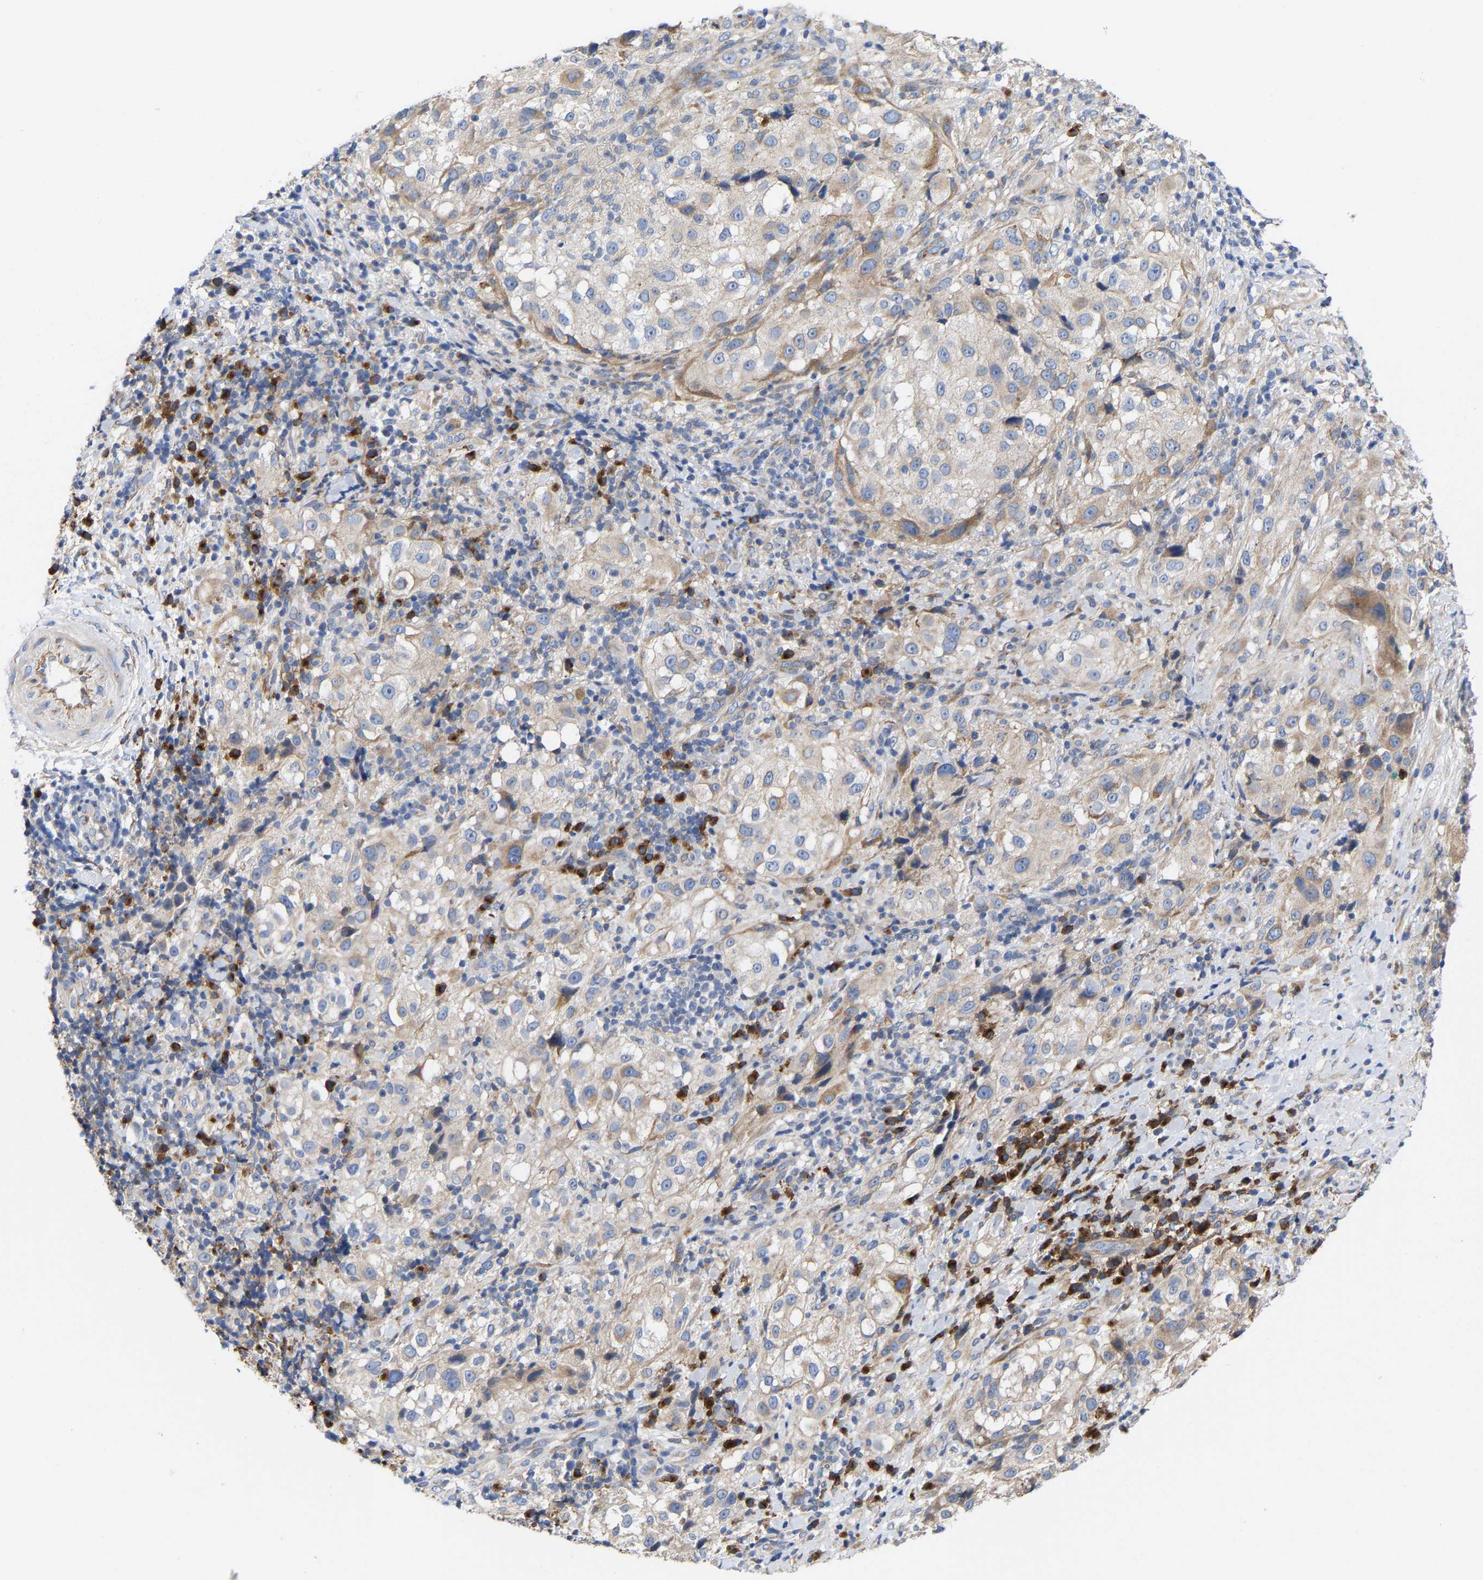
{"staining": {"intensity": "weak", "quantity": "<25%", "location": "cytoplasmic/membranous"}, "tissue": "melanoma", "cell_type": "Tumor cells", "image_type": "cancer", "snomed": [{"axis": "morphology", "description": "Necrosis, NOS"}, {"axis": "morphology", "description": "Malignant melanoma, NOS"}, {"axis": "topography", "description": "Skin"}], "caption": "High power microscopy photomicrograph of an immunohistochemistry (IHC) histopathology image of melanoma, revealing no significant positivity in tumor cells. (DAB immunohistochemistry (IHC) with hematoxylin counter stain).", "gene": "PPP1R15A", "patient": {"sex": "female", "age": 87}}